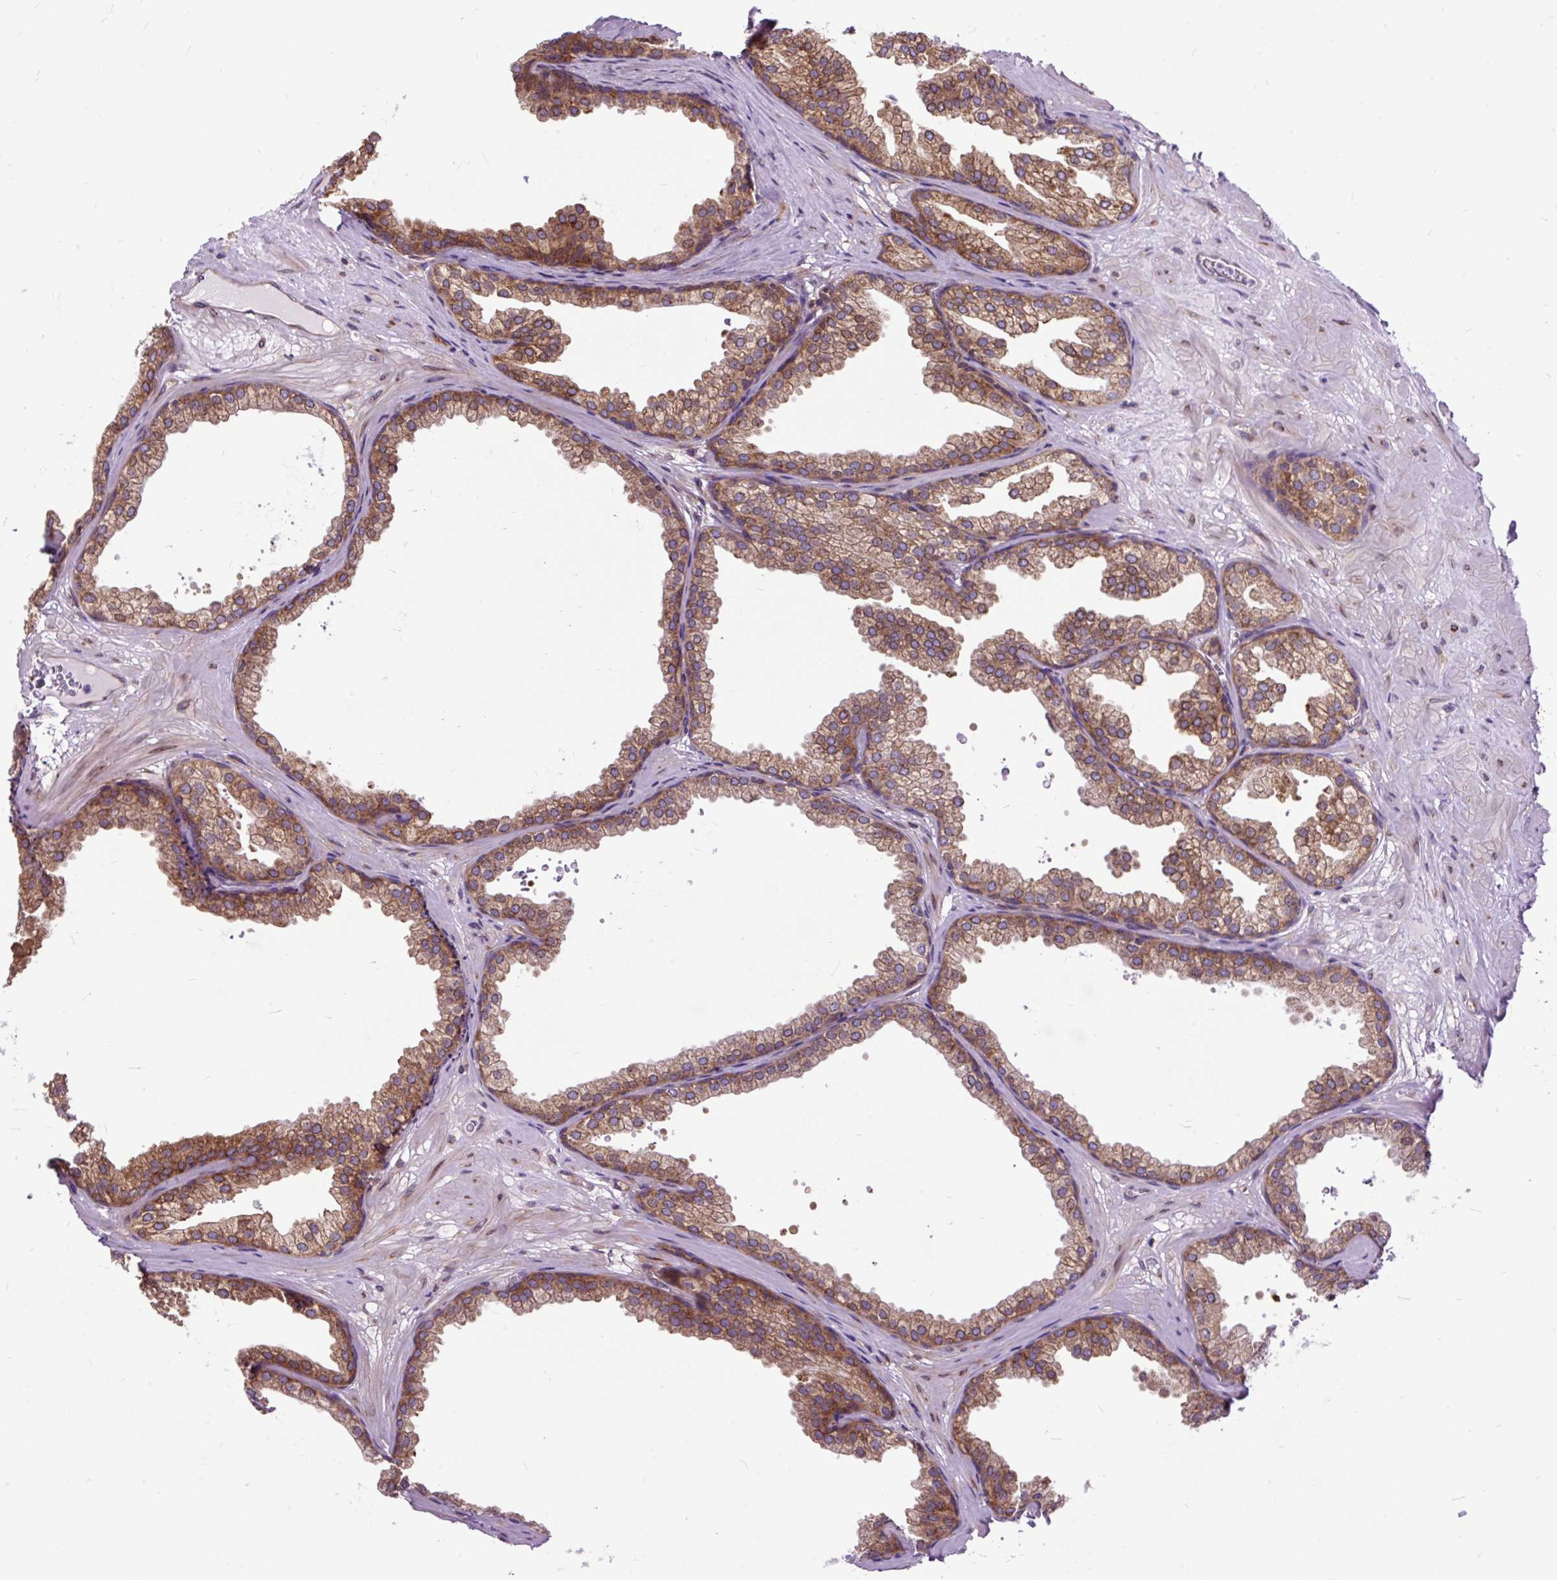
{"staining": {"intensity": "moderate", "quantity": ">75%", "location": "cytoplasmic/membranous"}, "tissue": "prostate", "cell_type": "Glandular cells", "image_type": "normal", "snomed": [{"axis": "morphology", "description": "Normal tissue, NOS"}, {"axis": "topography", "description": "Prostate"}], "caption": "This is a photomicrograph of IHC staining of unremarkable prostate, which shows moderate staining in the cytoplasmic/membranous of glandular cells.", "gene": "TRIM17", "patient": {"sex": "male", "age": 37}}